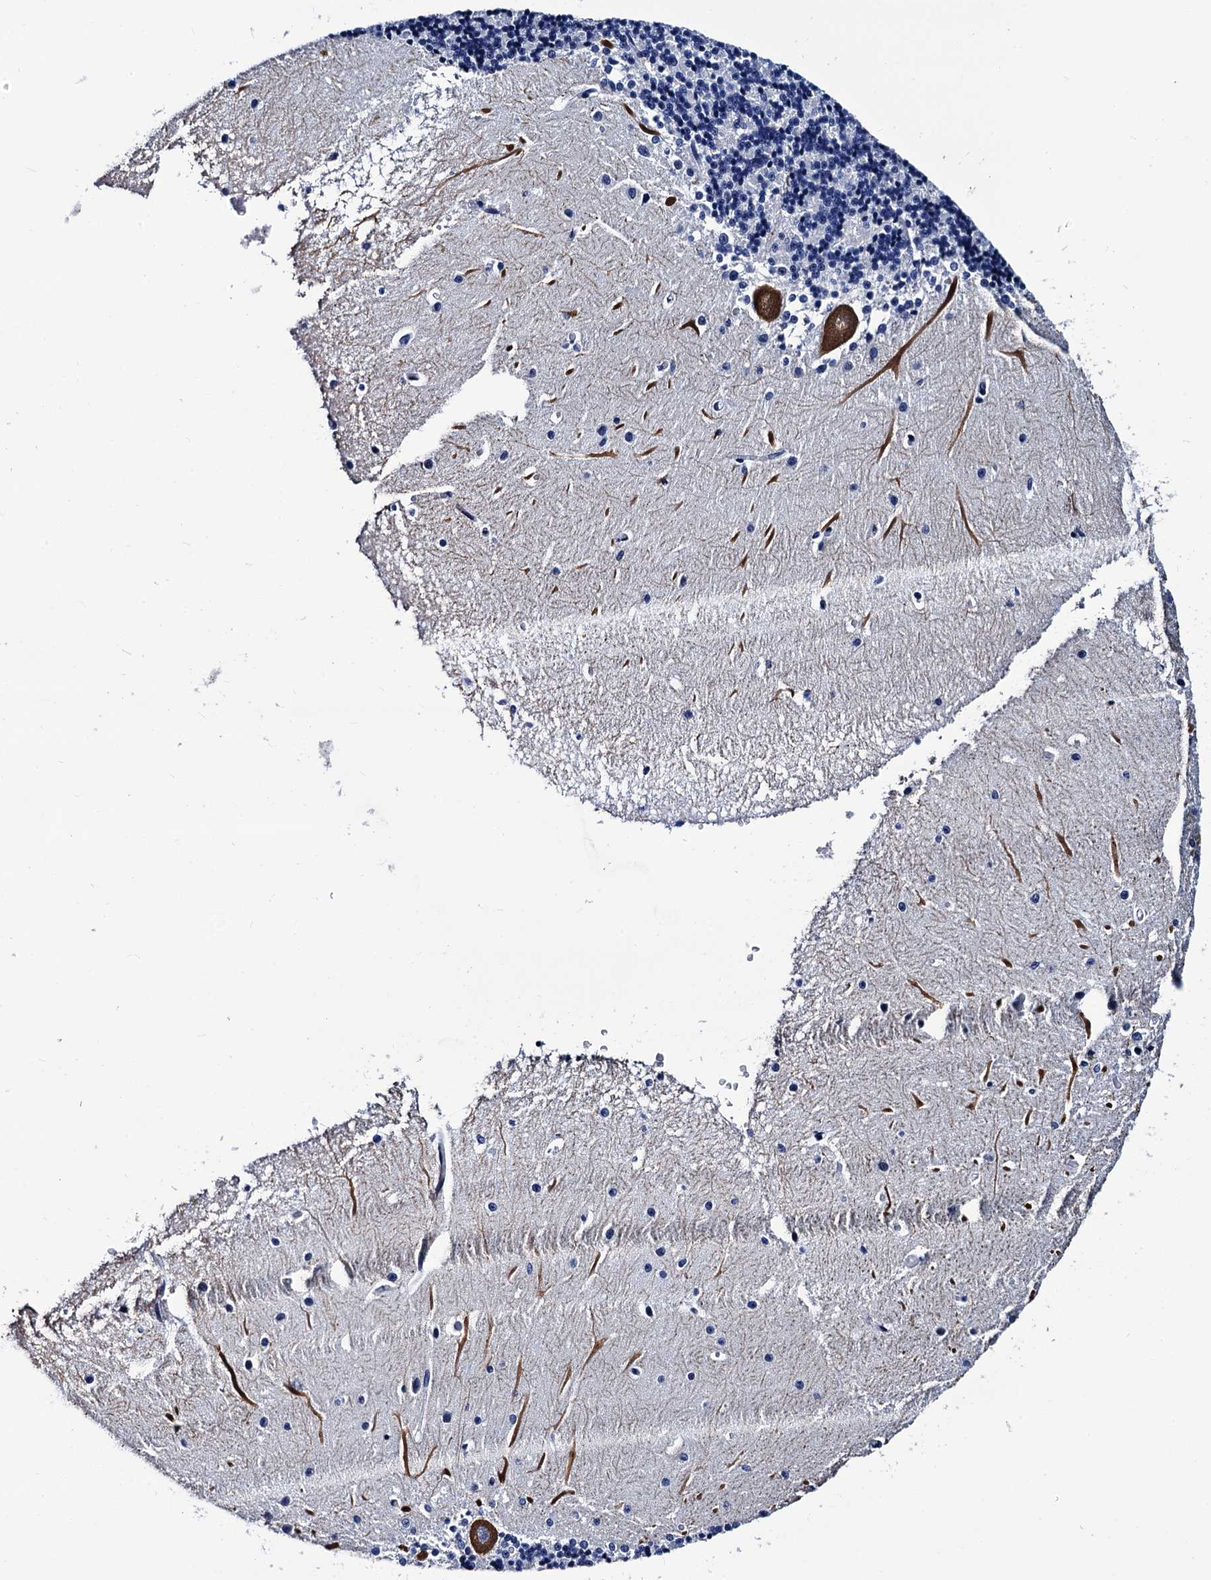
{"staining": {"intensity": "negative", "quantity": "none", "location": "none"}, "tissue": "cerebellum", "cell_type": "Cells in granular layer", "image_type": "normal", "snomed": [{"axis": "morphology", "description": "Normal tissue, NOS"}, {"axis": "topography", "description": "Cerebellum"}], "caption": "There is no significant expression in cells in granular layer of cerebellum. The staining is performed using DAB (3,3'-diaminobenzidine) brown chromogen with nuclei counter-stained in using hematoxylin.", "gene": "LRRC30", "patient": {"sex": "male", "age": 37}}